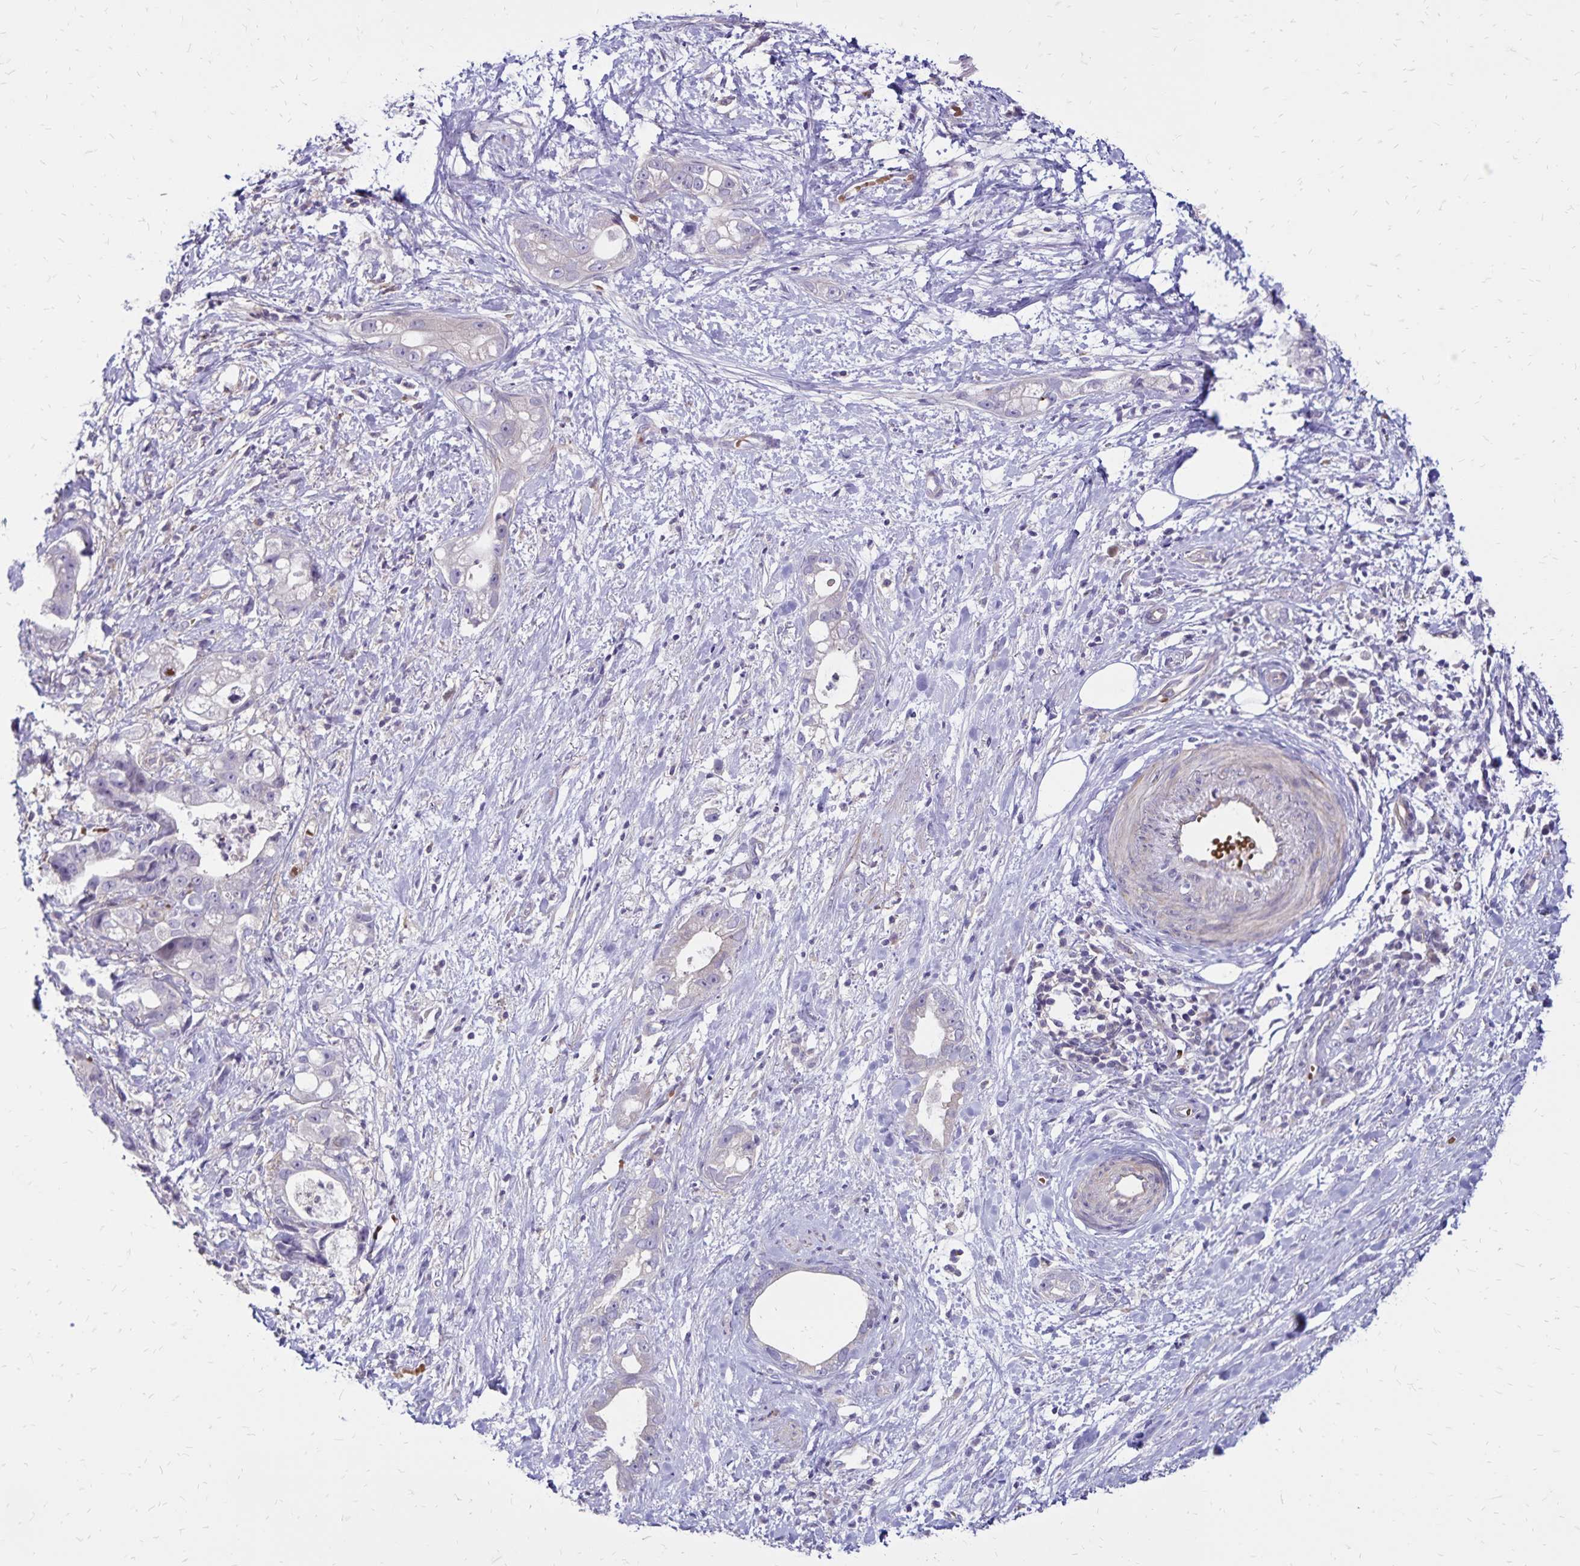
{"staining": {"intensity": "negative", "quantity": "none", "location": "none"}, "tissue": "stomach cancer", "cell_type": "Tumor cells", "image_type": "cancer", "snomed": [{"axis": "morphology", "description": "Adenocarcinoma, NOS"}, {"axis": "topography", "description": "Stomach"}], "caption": "DAB (3,3'-diaminobenzidine) immunohistochemical staining of human stomach adenocarcinoma demonstrates no significant expression in tumor cells.", "gene": "FSD1", "patient": {"sex": "male", "age": 55}}